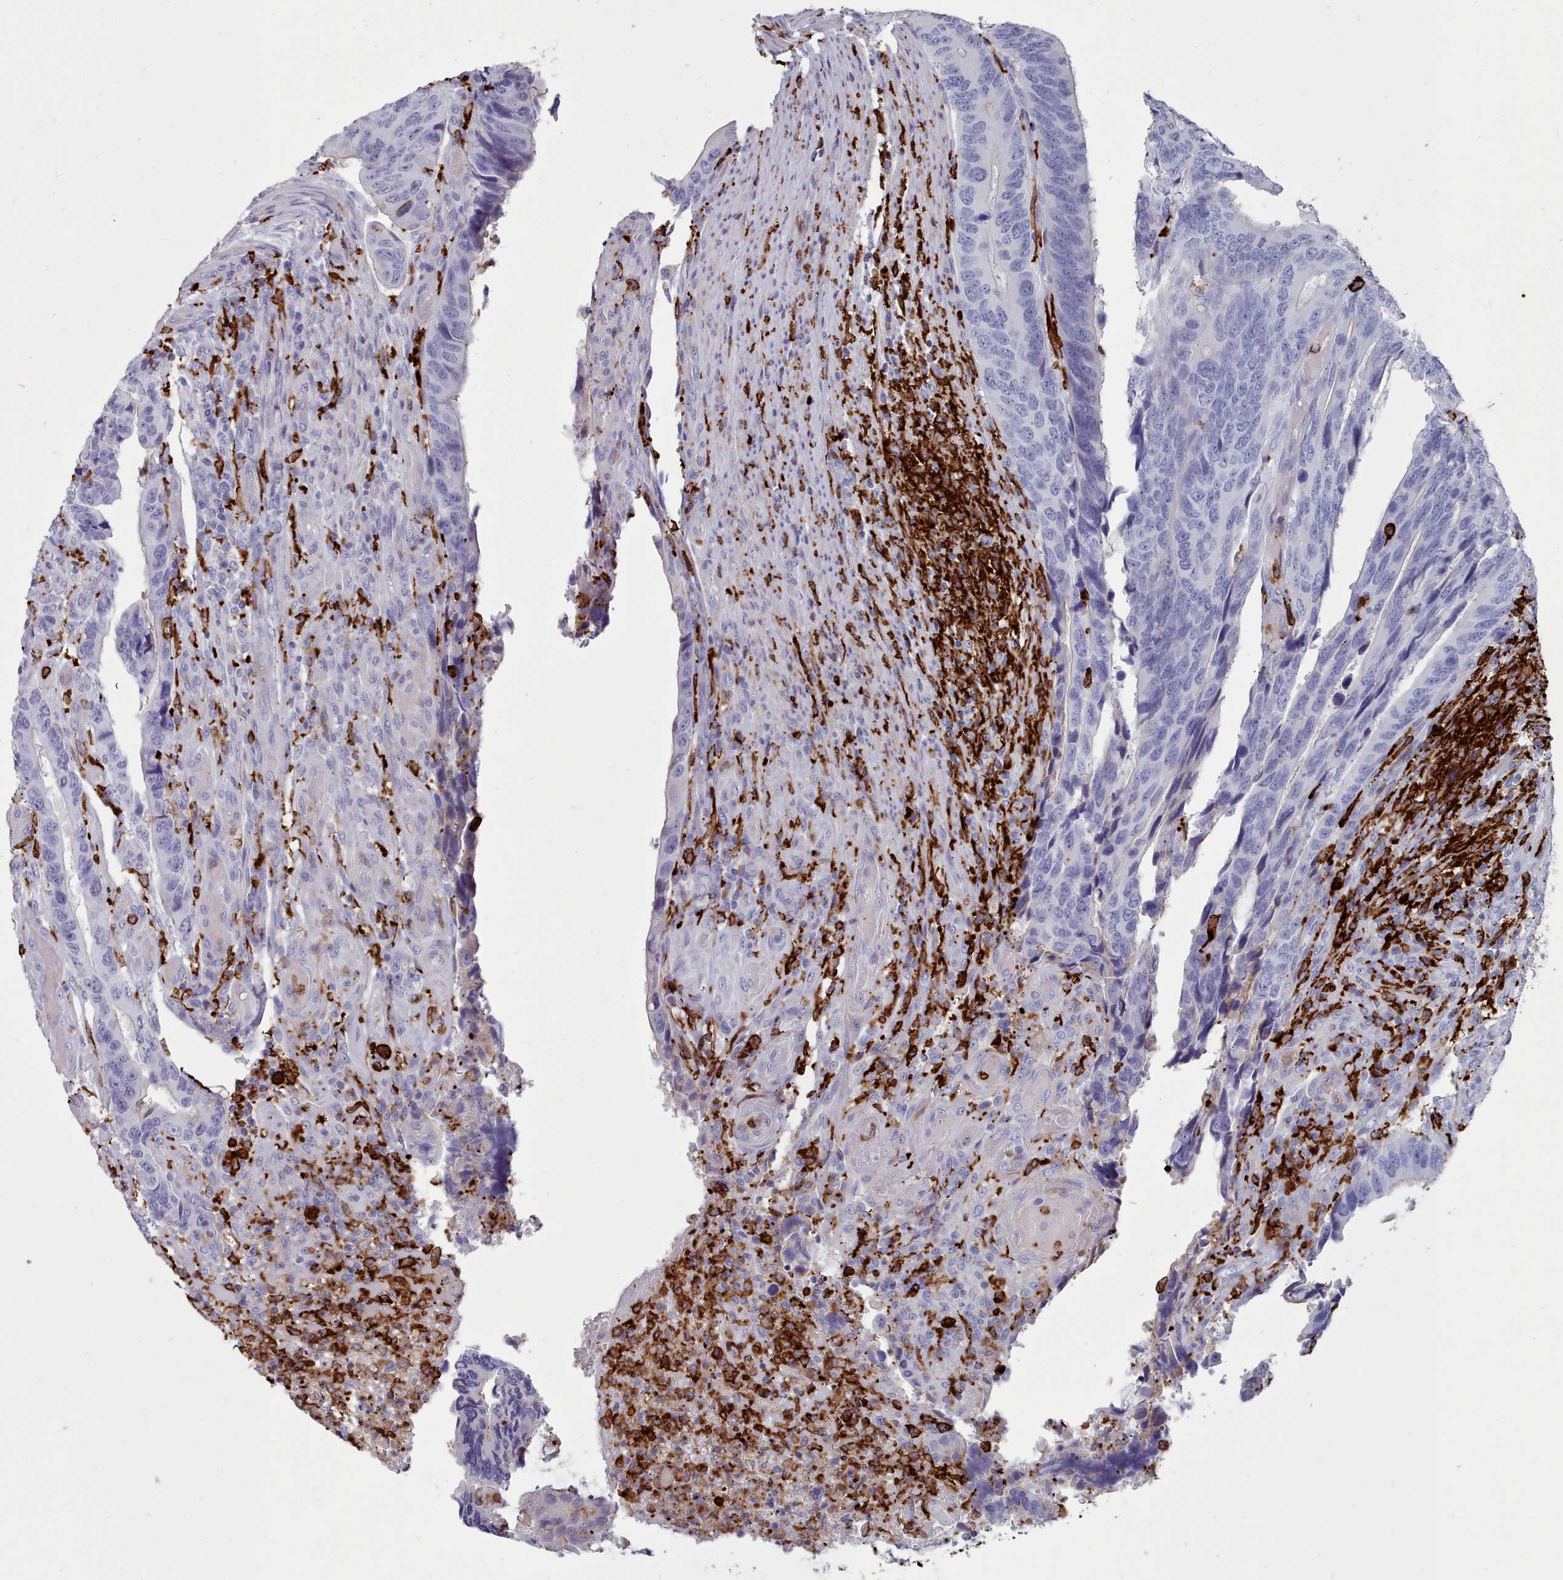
{"staining": {"intensity": "negative", "quantity": "none", "location": "none"}, "tissue": "colorectal cancer", "cell_type": "Tumor cells", "image_type": "cancer", "snomed": [{"axis": "morphology", "description": "Adenocarcinoma, NOS"}, {"axis": "topography", "description": "Colon"}], "caption": "High power microscopy histopathology image of an IHC image of colorectal cancer (adenocarcinoma), revealing no significant positivity in tumor cells.", "gene": "AIF1", "patient": {"sex": "male", "age": 87}}